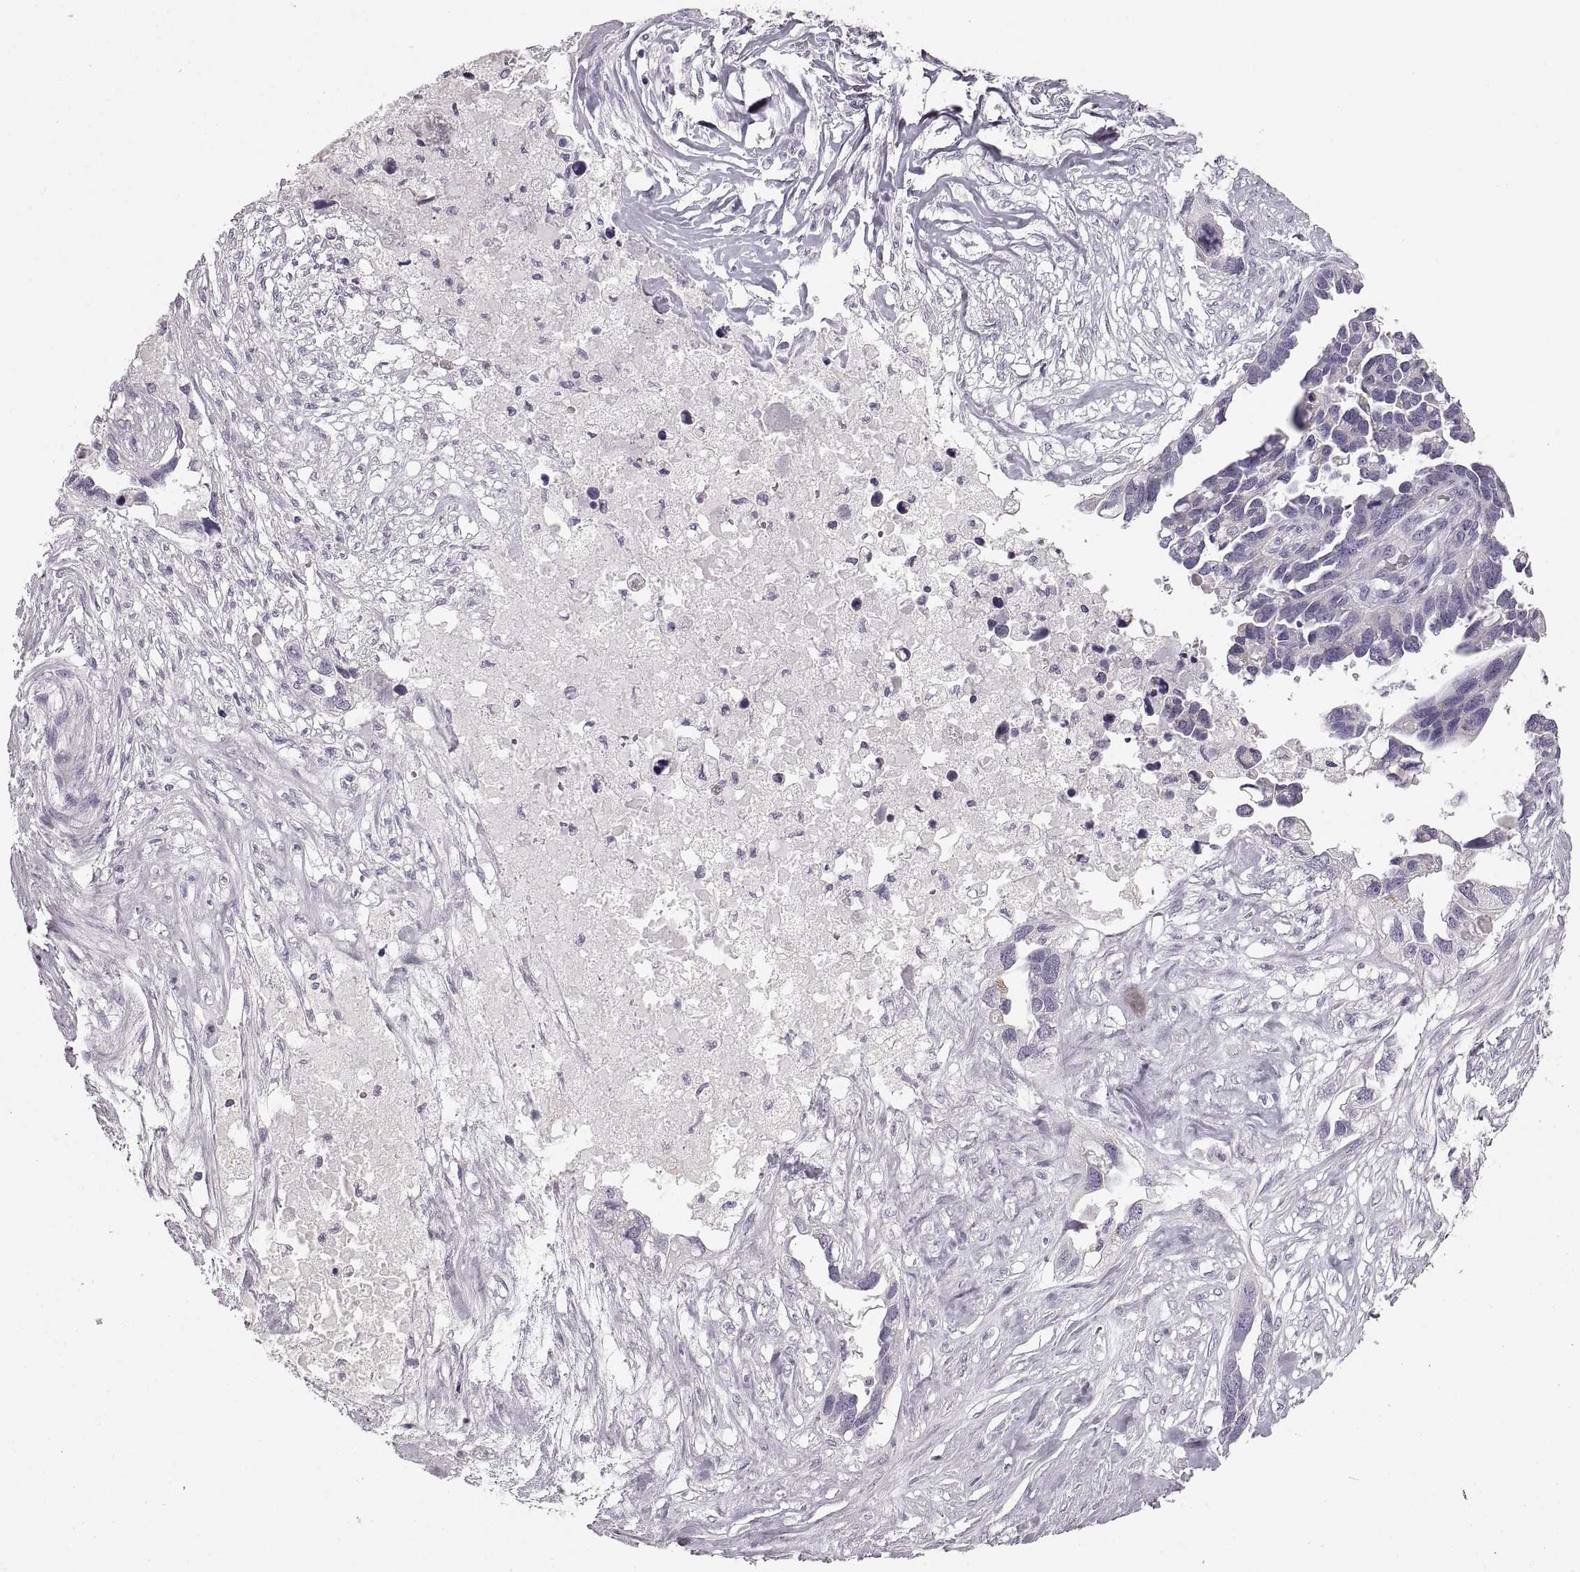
{"staining": {"intensity": "negative", "quantity": "none", "location": "none"}, "tissue": "ovarian cancer", "cell_type": "Tumor cells", "image_type": "cancer", "snomed": [{"axis": "morphology", "description": "Cystadenocarcinoma, serous, NOS"}, {"axis": "topography", "description": "Ovary"}], "caption": "Immunohistochemistry (IHC) image of human ovarian serous cystadenocarcinoma stained for a protein (brown), which shows no staining in tumor cells.", "gene": "CNTN1", "patient": {"sex": "female", "age": 54}}